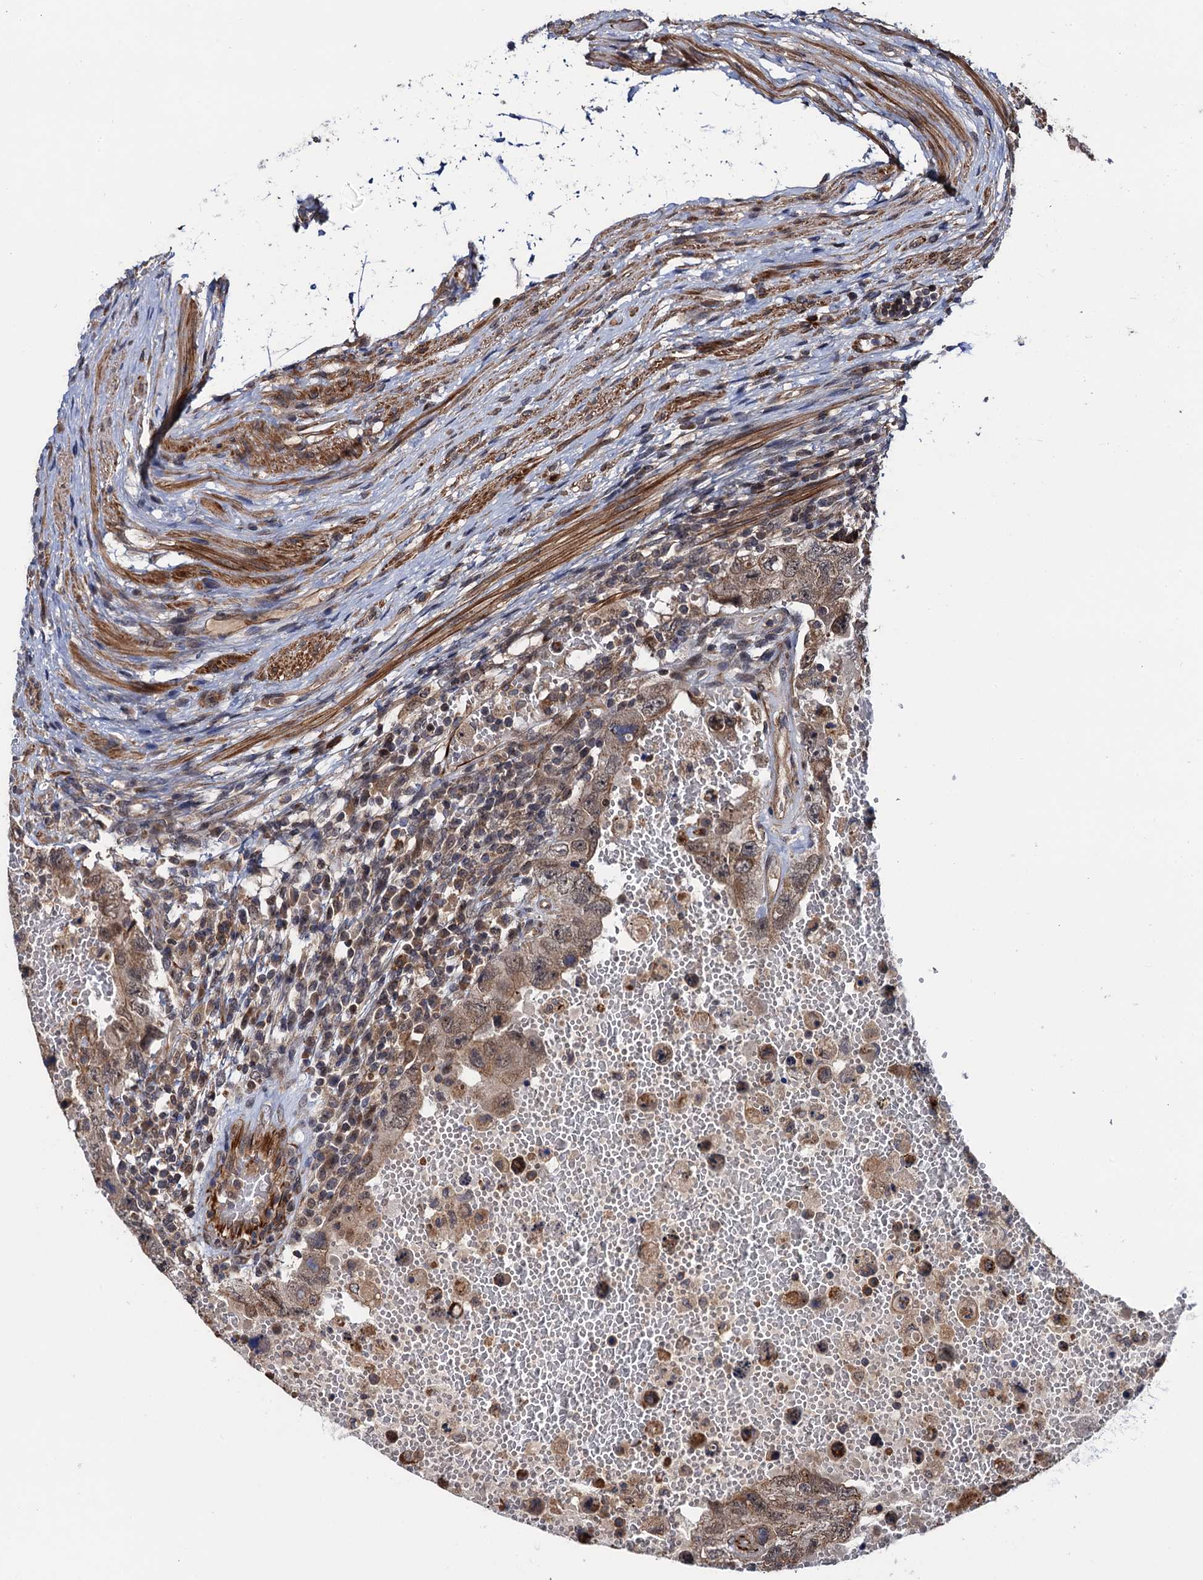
{"staining": {"intensity": "weak", "quantity": ">75%", "location": "cytoplasmic/membranous"}, "tissue": "testis cancer", "cell_type": "Tumor cells", "image_type": "cancer", "snomed": [{"axis": "morphology", "description": "Carcinoma, Embryonal, NOS"}, {"axis": "topography", "description": "Testis"}], "caption": "Testis cancer stained for a protein (brown) displays weak cytoplasmic/membranous positive positivity in approximately >75% of tumor cells.", "gene": "FSIP1", "patient": {"sex": "male", "age": 26}}